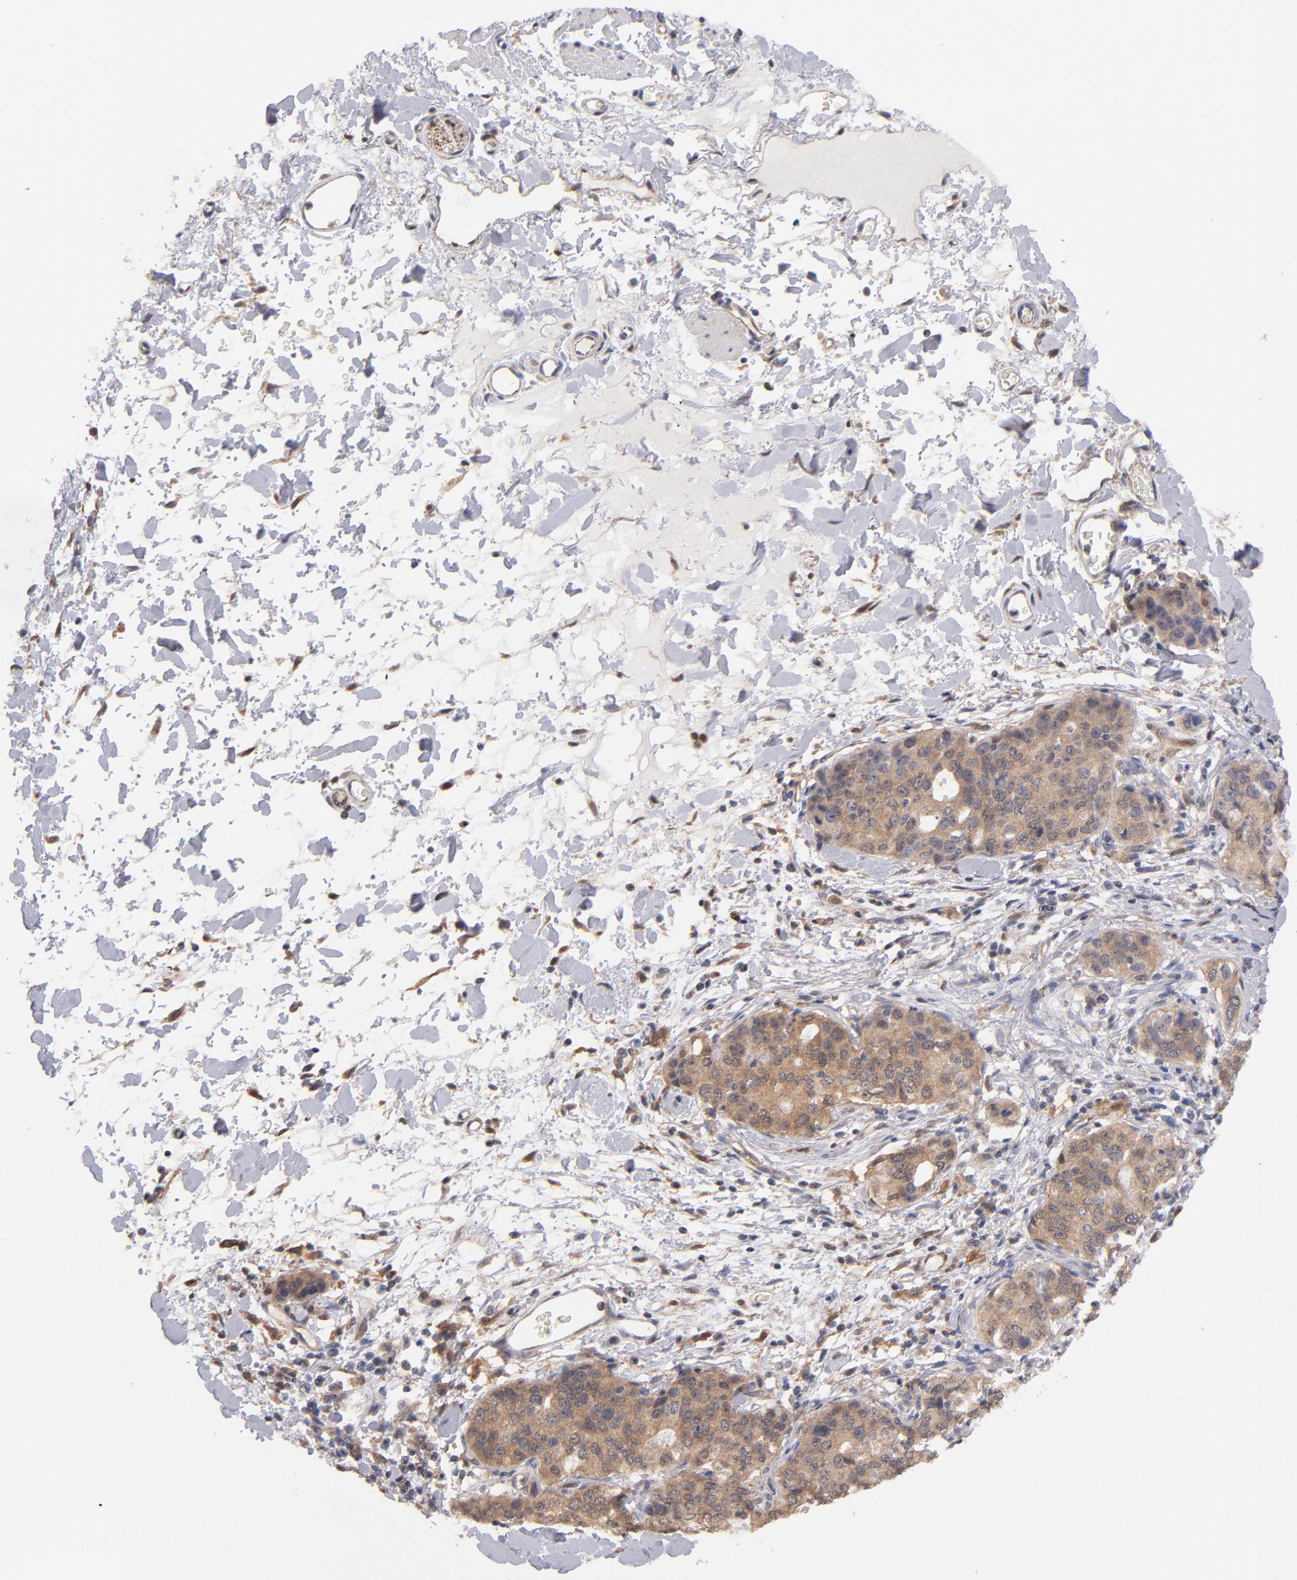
{"staining": {"intensity": "moderate", "quantity": ">75%", "location": "cytoplasmic/membranous"}, "tissue": "stomach cancer", "cell_type": "Tumor cells", "image_type": "cancer", "snomed": [{"axis": "morphology", "description": "Adenocarcinoma, NOS"}, {"axis": "topography", "description": "Esophagus"}, {"axis": "topography", "description": "Stomach"}], "caption": "Stomach cancer was stained to show a protein in brown. There is medium levels of moderate cytoplasmic/membranous positivity in about >75% of tumor cells.", "gene": "GMFG", "patient": {"sex": "male", "age": 74}}